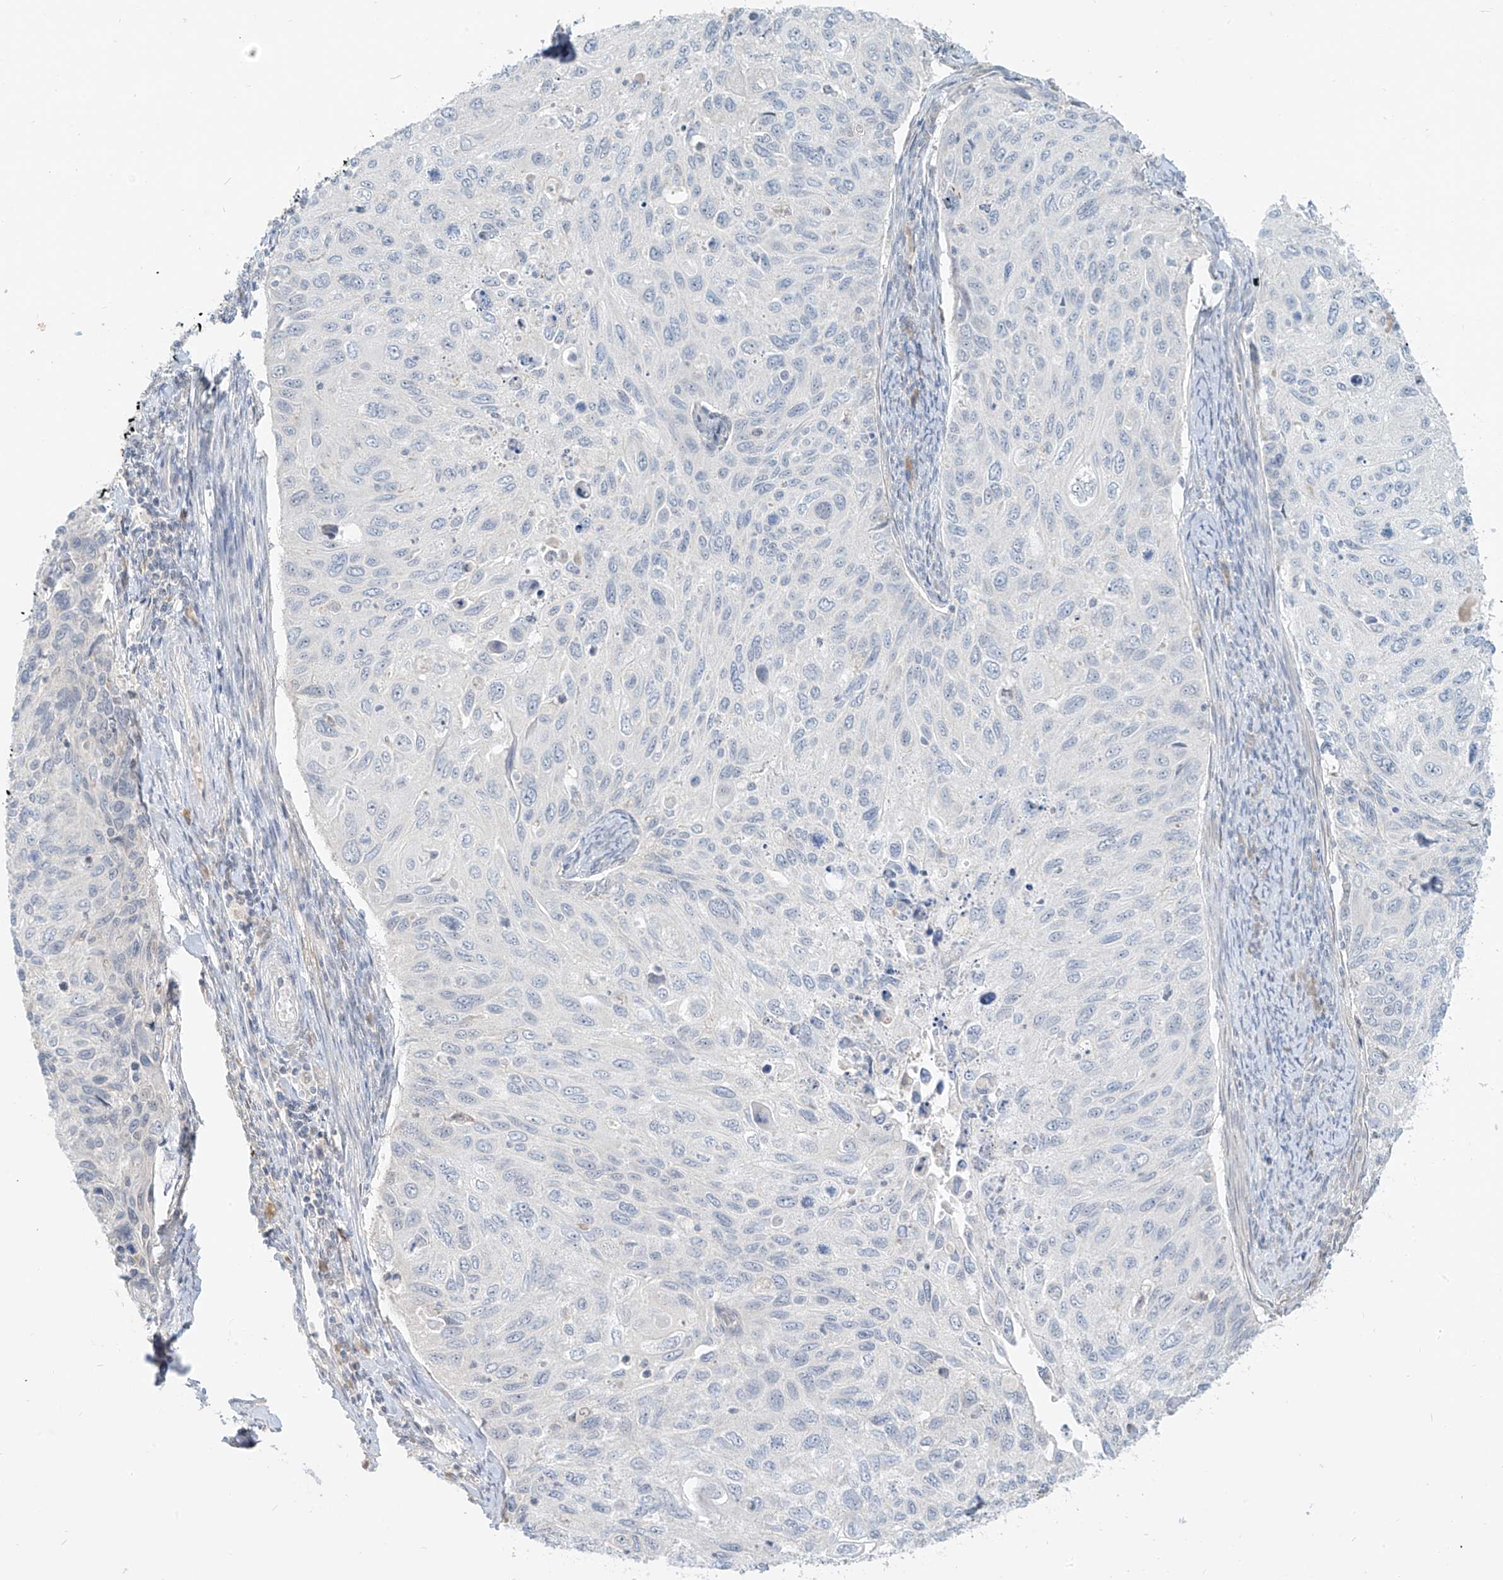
{"staining": {"intensity": "negative", "quantity": "none", "location": "none"}, "tissue": "cervical cancer", "cell_type": "Tumor cells", "image_type": "cancer", "snomed": [{"axis": "morphology", "description": "Squamous cell carcinoma, NOS"}, {"axis": "topography", "description": "Cervix"}], "caption": "Tumor cells are negative for brown protein staining in cervical cancer (squamous cell carcinoma).", "gene": "C2orf42", "patient": {"sex": "female", "age": 70}}